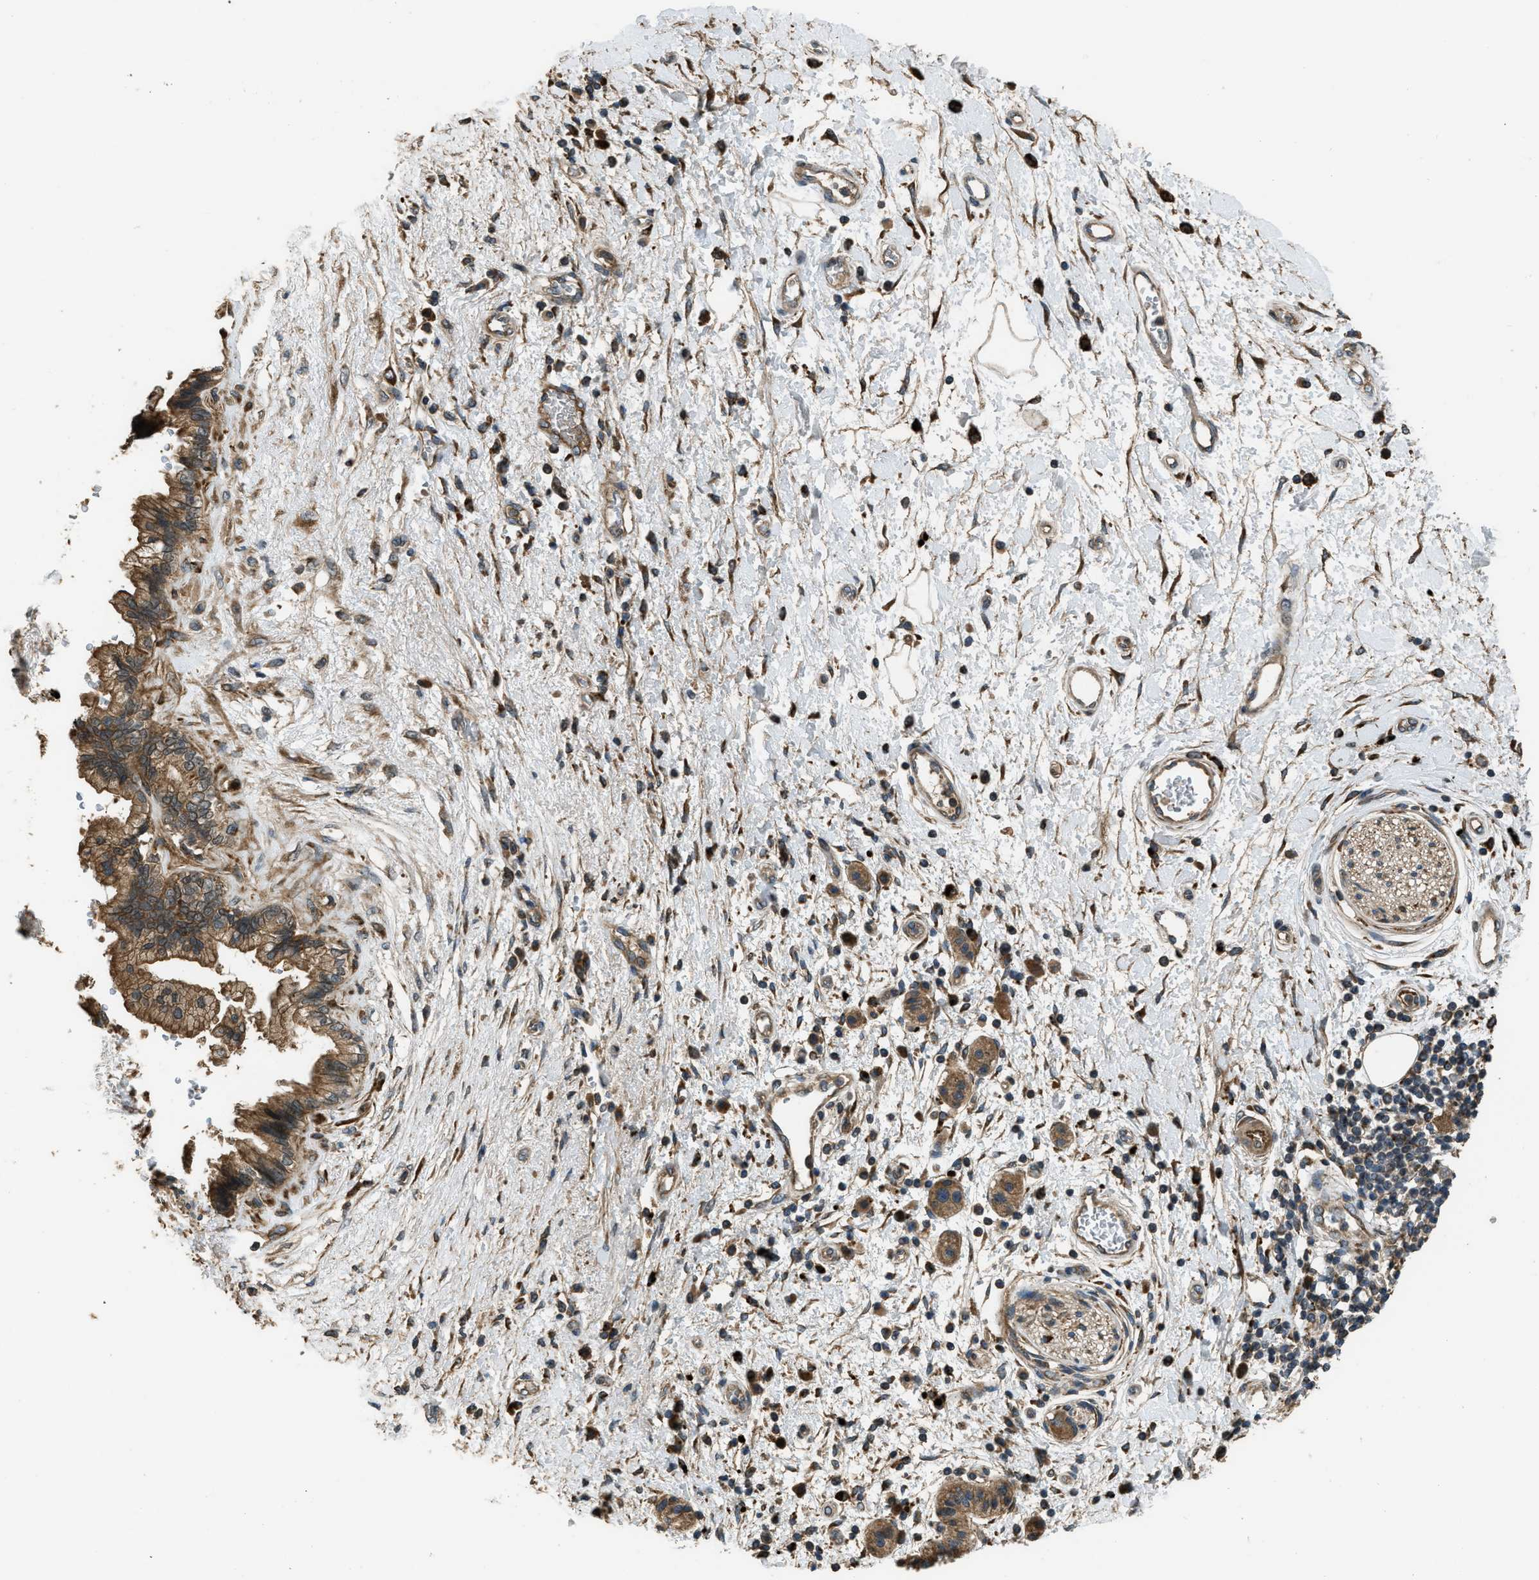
{"staining": {"intensity": "moderate", "quantity": ">75%", "location": "cytoplasmic/membranous"}, "tissue": "pancreatic cancer", "cell_type": "Tumor cells", "image_type": "cancer", "snomed": [{"axis": "morphology", "description": "Adenocarcinoma, NOS"}, {"axis": "topography", "description": "Pancreas"}], "caption": "Brown immunohistochemical staining in pancreatic adenocarcinoma exhibits moderate cytoplasmic/membranous positivity in approximately >75% of tumor cells.", "gene": "GGH", "patient": {"sex": "female", "age": 60}}